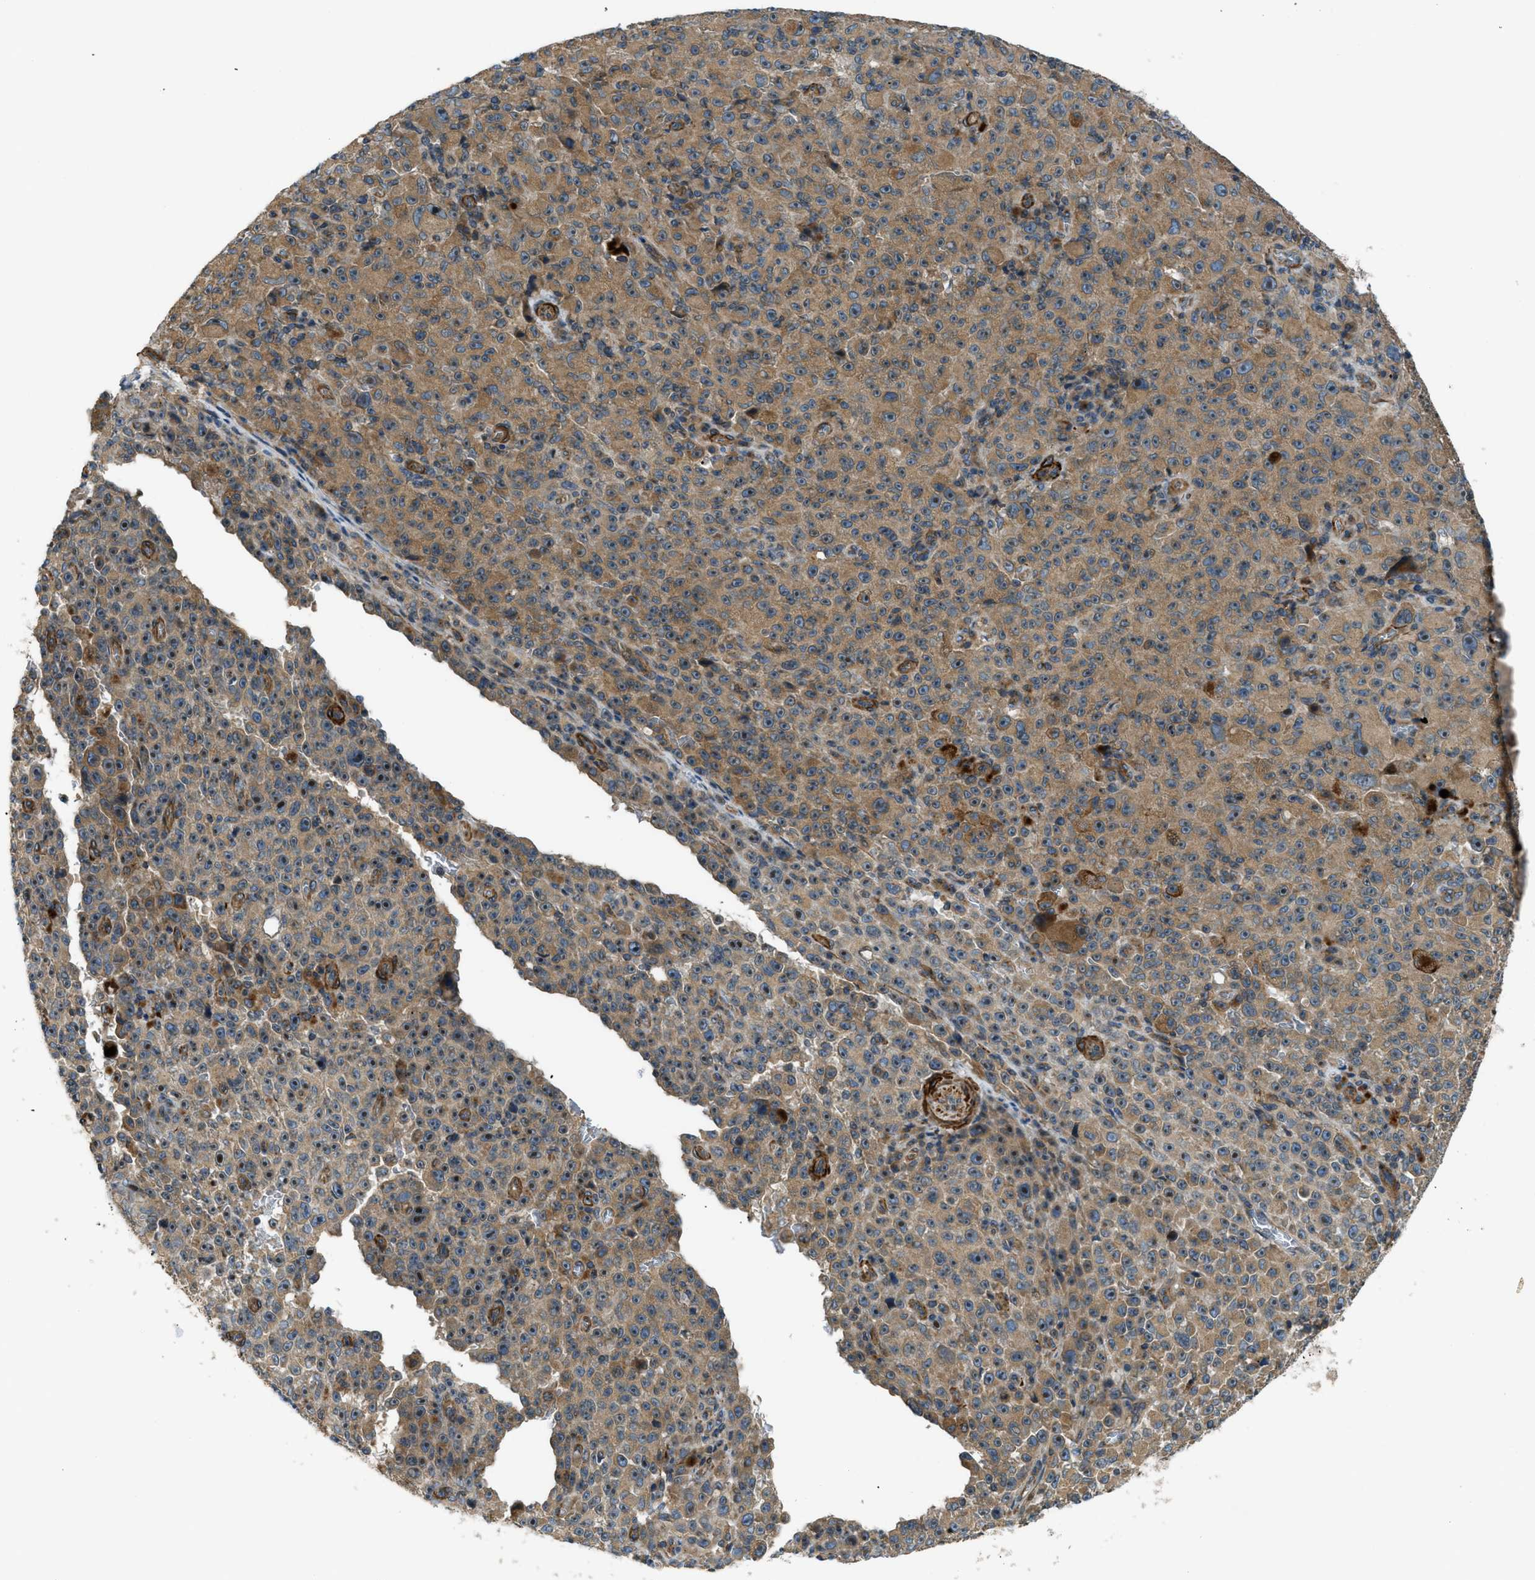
{"staining": {"intensity": "moderate", "quantity": ">75%", "location": "cytoplasmic/membranous,nuclear"}, "tissue": "melanoma", "cell_type": "Tumor cells", "image_type": "cancer", "snomed": [{"axis": "morphology", "description": "Malignant melanoma, NOS"}, {"axis": "topography", "description": "Skin"}], "caption": "Protein positivity by IHC shows moderate cytoplasmic/membranous and nuclear expression in about >75% of tumor cells in malignant melanoma.", "gene": "VEZT", "patient": {"sex": "female", "age": 82}}